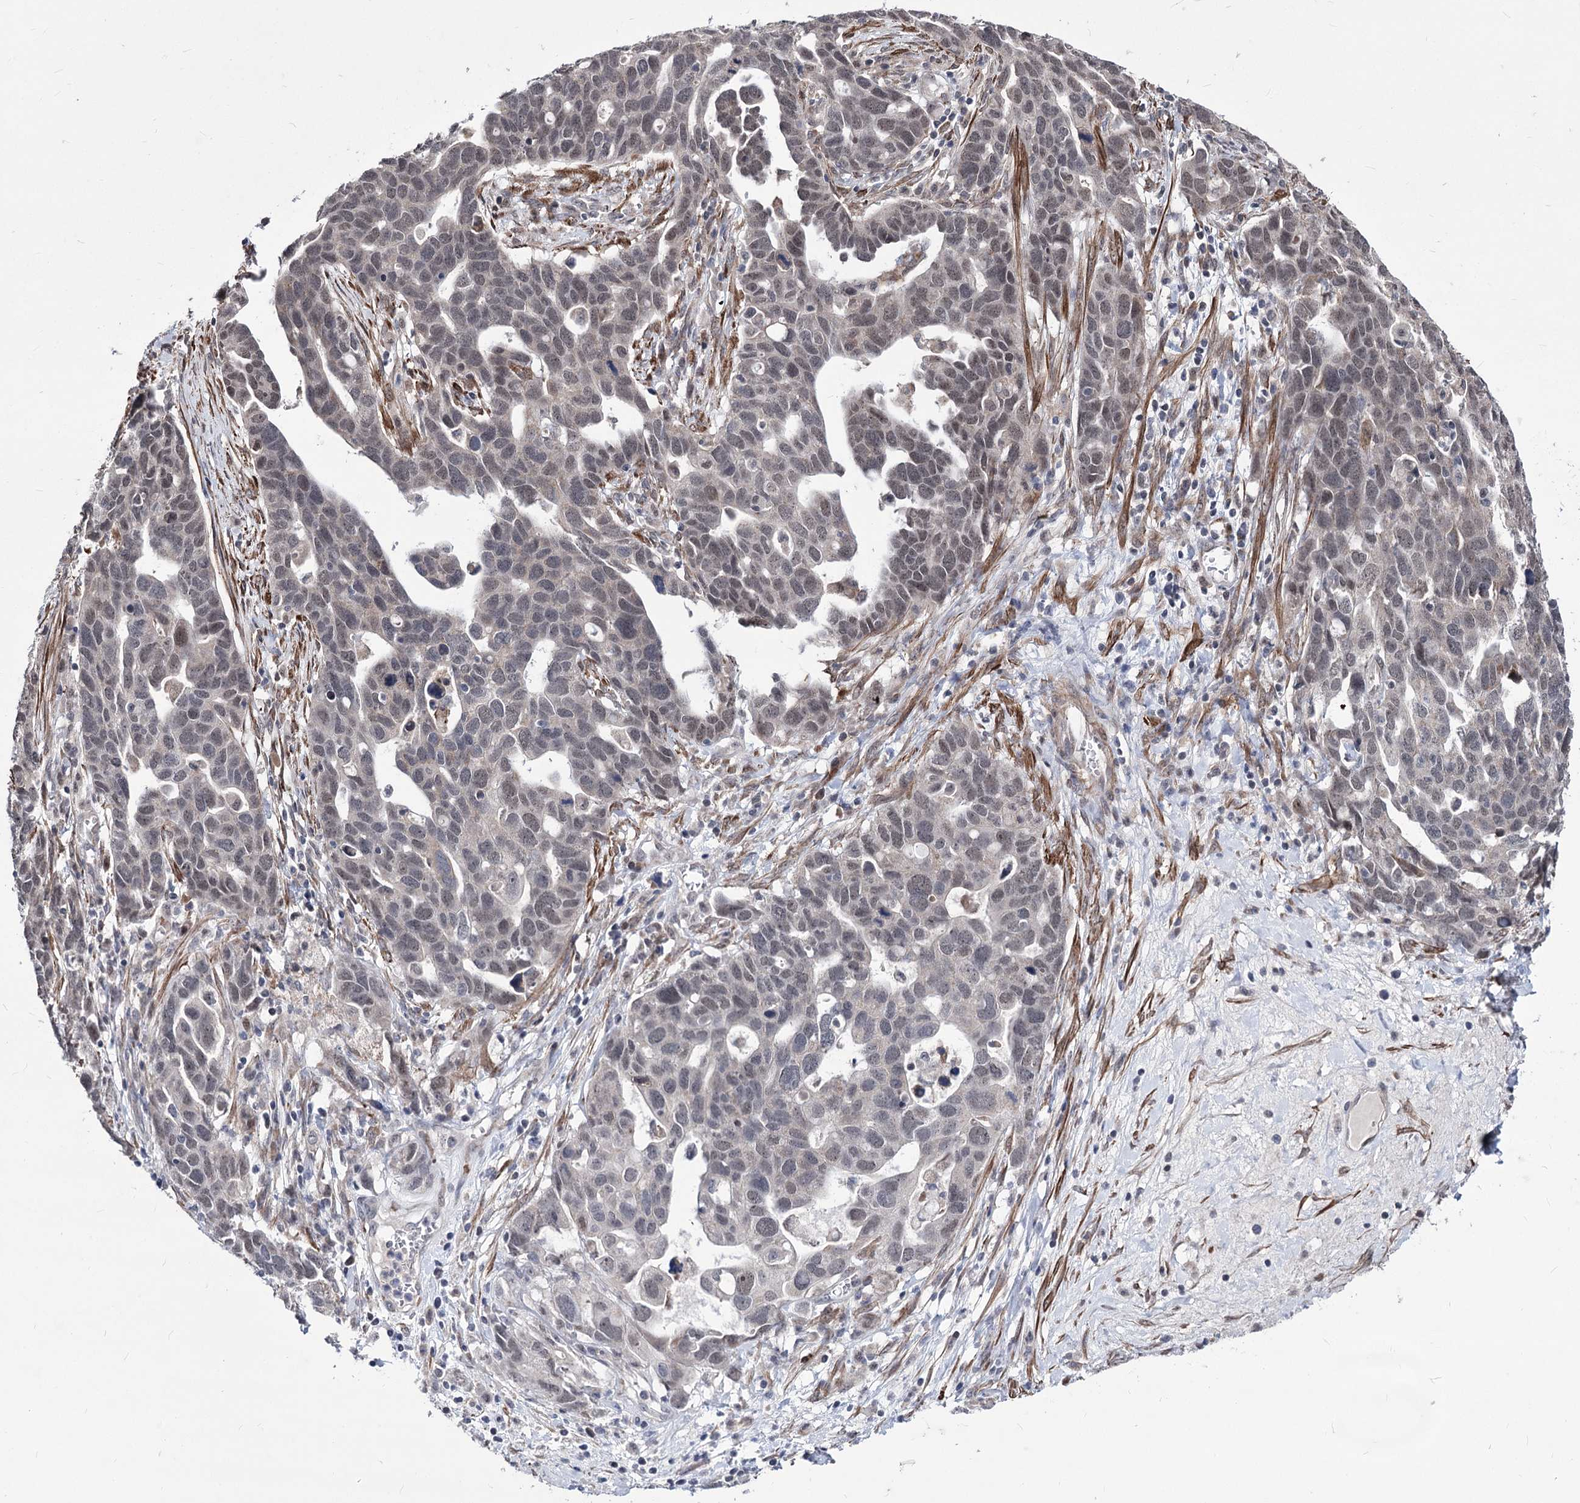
{"staining": {"intensity": "negative", "quantity": "none", "location": "none"}, "tissue": "ovarian cancer", "cell_type": "Tumor cells", "image_type": "cancer", "snomed": [{"axis": "morphology", "description": "Cystadenocarcinoma, serous, NOS"}, {"axis": "topography", "description": "Ovary"}], "caption": "Ovarian cancer (serous cystadenocarcinoma) stained for a protein using immunohistochemistry demonstrates no expression tumor cells.", "gene": "PPRC1", "patient": {"sex": "female", "age": 54}}